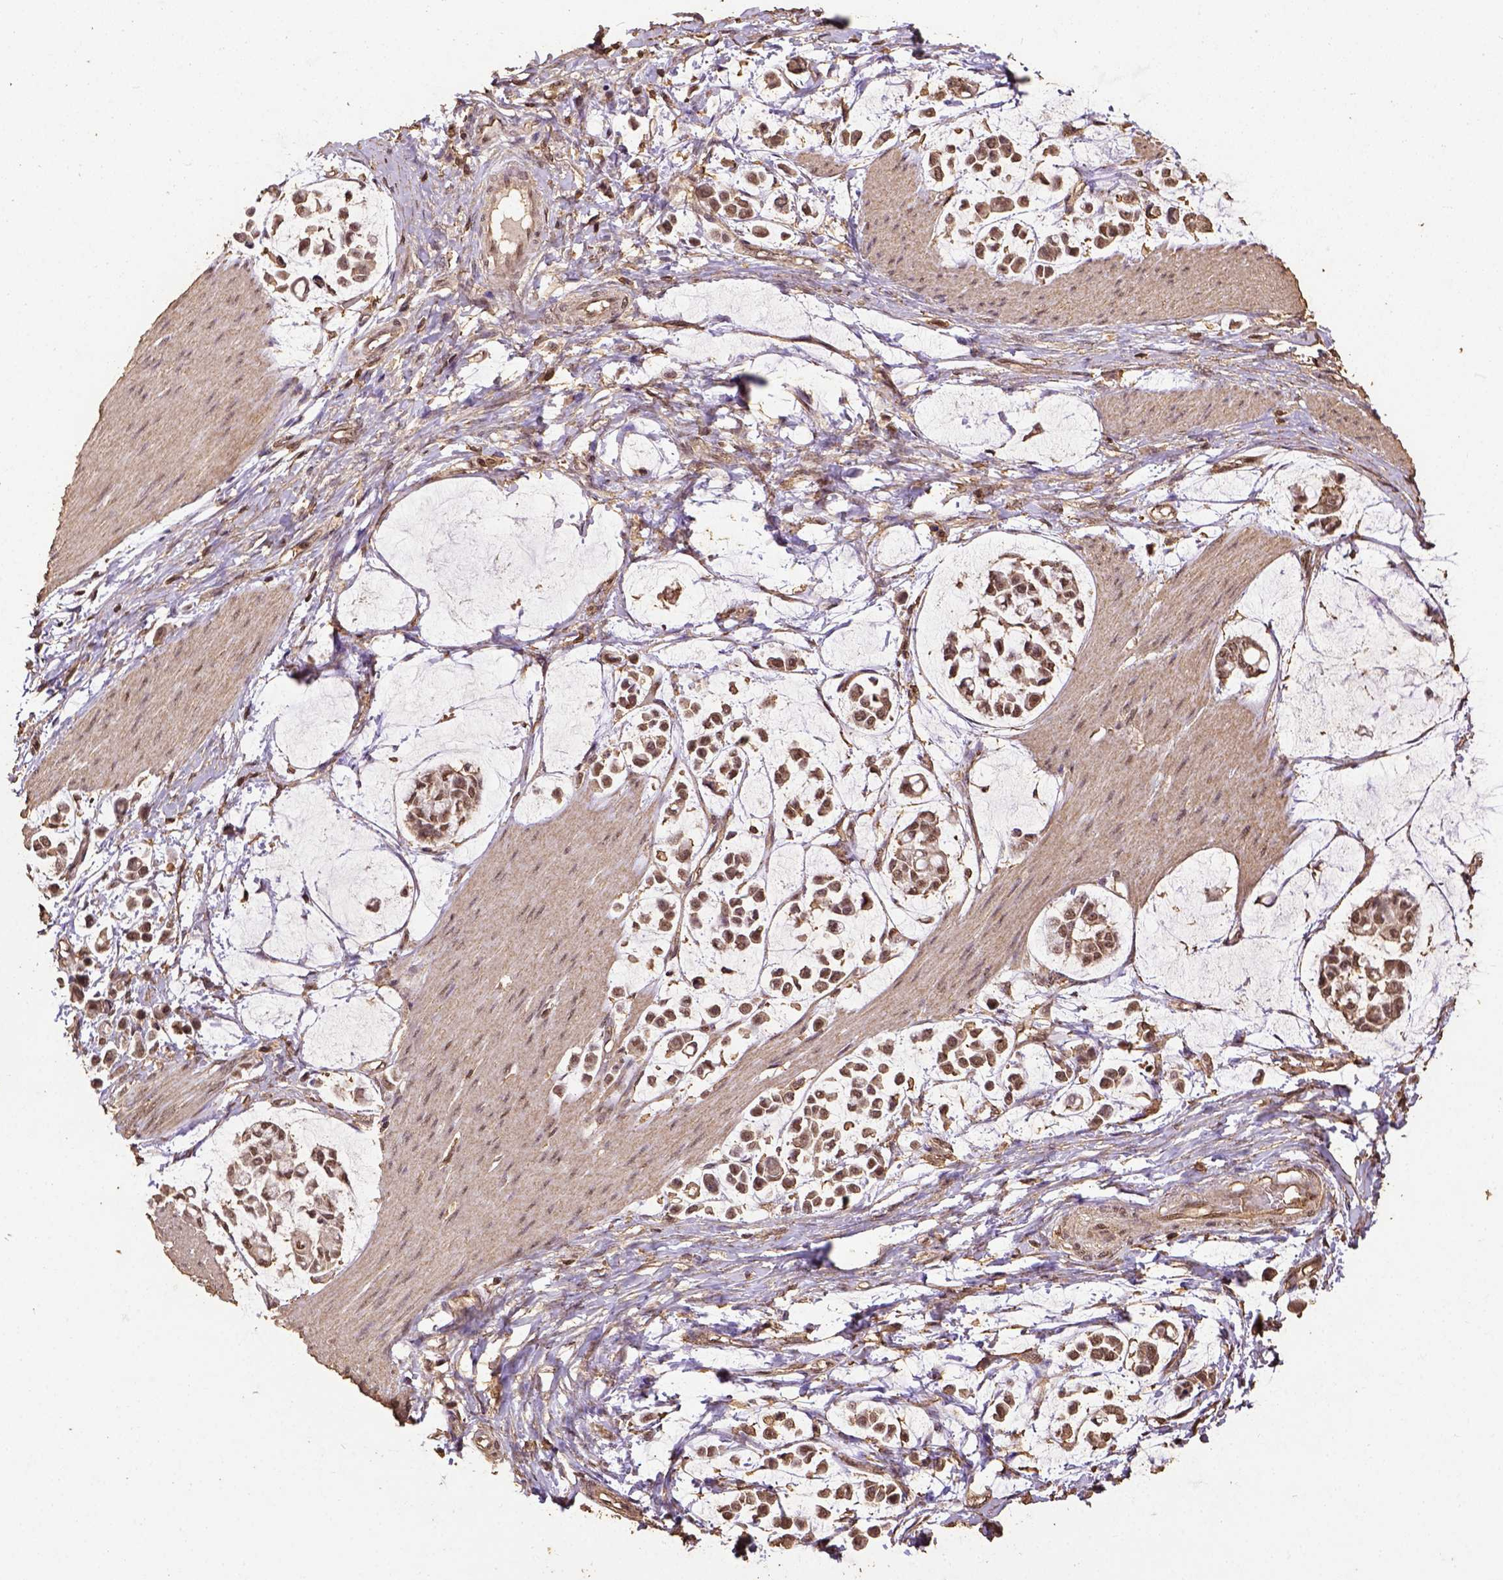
{"staining": {"intensity": "moderate", "quantity": ">75%", "location": "nuclear"}, "tissue": "stomach cancer", "cell_type": "Tumor cells", "image_type": "cancer", "snomed": [{"axis": "morphology", "description": "Adenocarcinoma, NOS"}, {"axis": "topography", "description": "Stomach"}], "caption": "Immunohistochemistry of human stomach cancer exhibits medium levels of moderate nuclear expression in approximately >75% of tumor cells. (DAB (3,3'-diaminobenzidine) = brown stain, brightfield microscopy at high magnification).", "gene": "NACC1", "patient": {"sex": "male", "age": 82}}